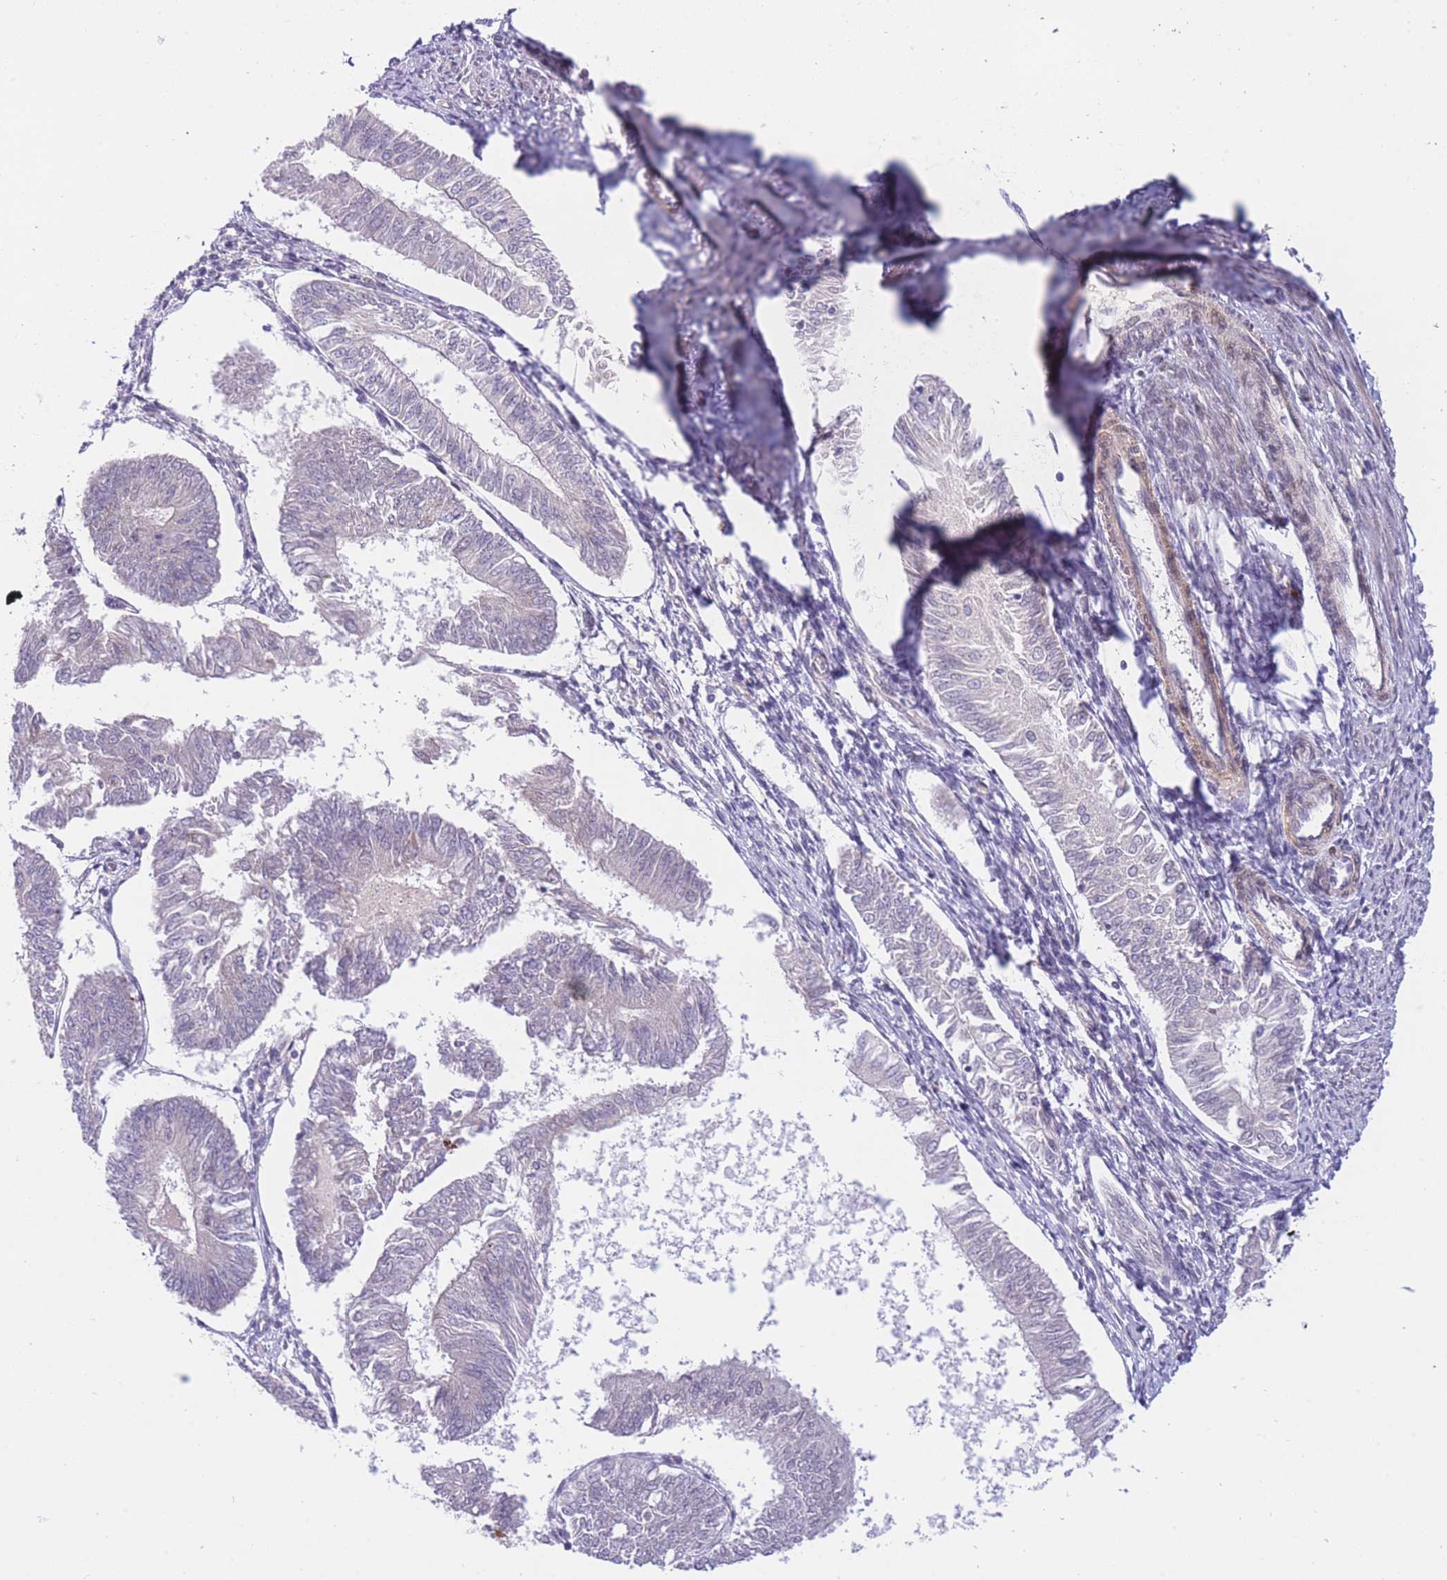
{"staining": {"intensity": "negative", "quantity": "none", "location": "none"}, "tissue": "endometrial cancer", "cell_type": "Tumor cells", "image_type": "cancer", "snomed": [{"axis": "morphology", "description": "Adenocarcinoma, NOS"}, {"axis": "topography", "description": "Endometrium"}], "caption": "IHC photomicrograph of neoplastic tissue: human endometrial cancer (adenocarcinoma) stained with DAB (3,3'-diaminobenzidine) reveals no significant protein staining in tumor cells.", "gene": "CDC25B", "patient": {"sex": "female", "age": 58}}